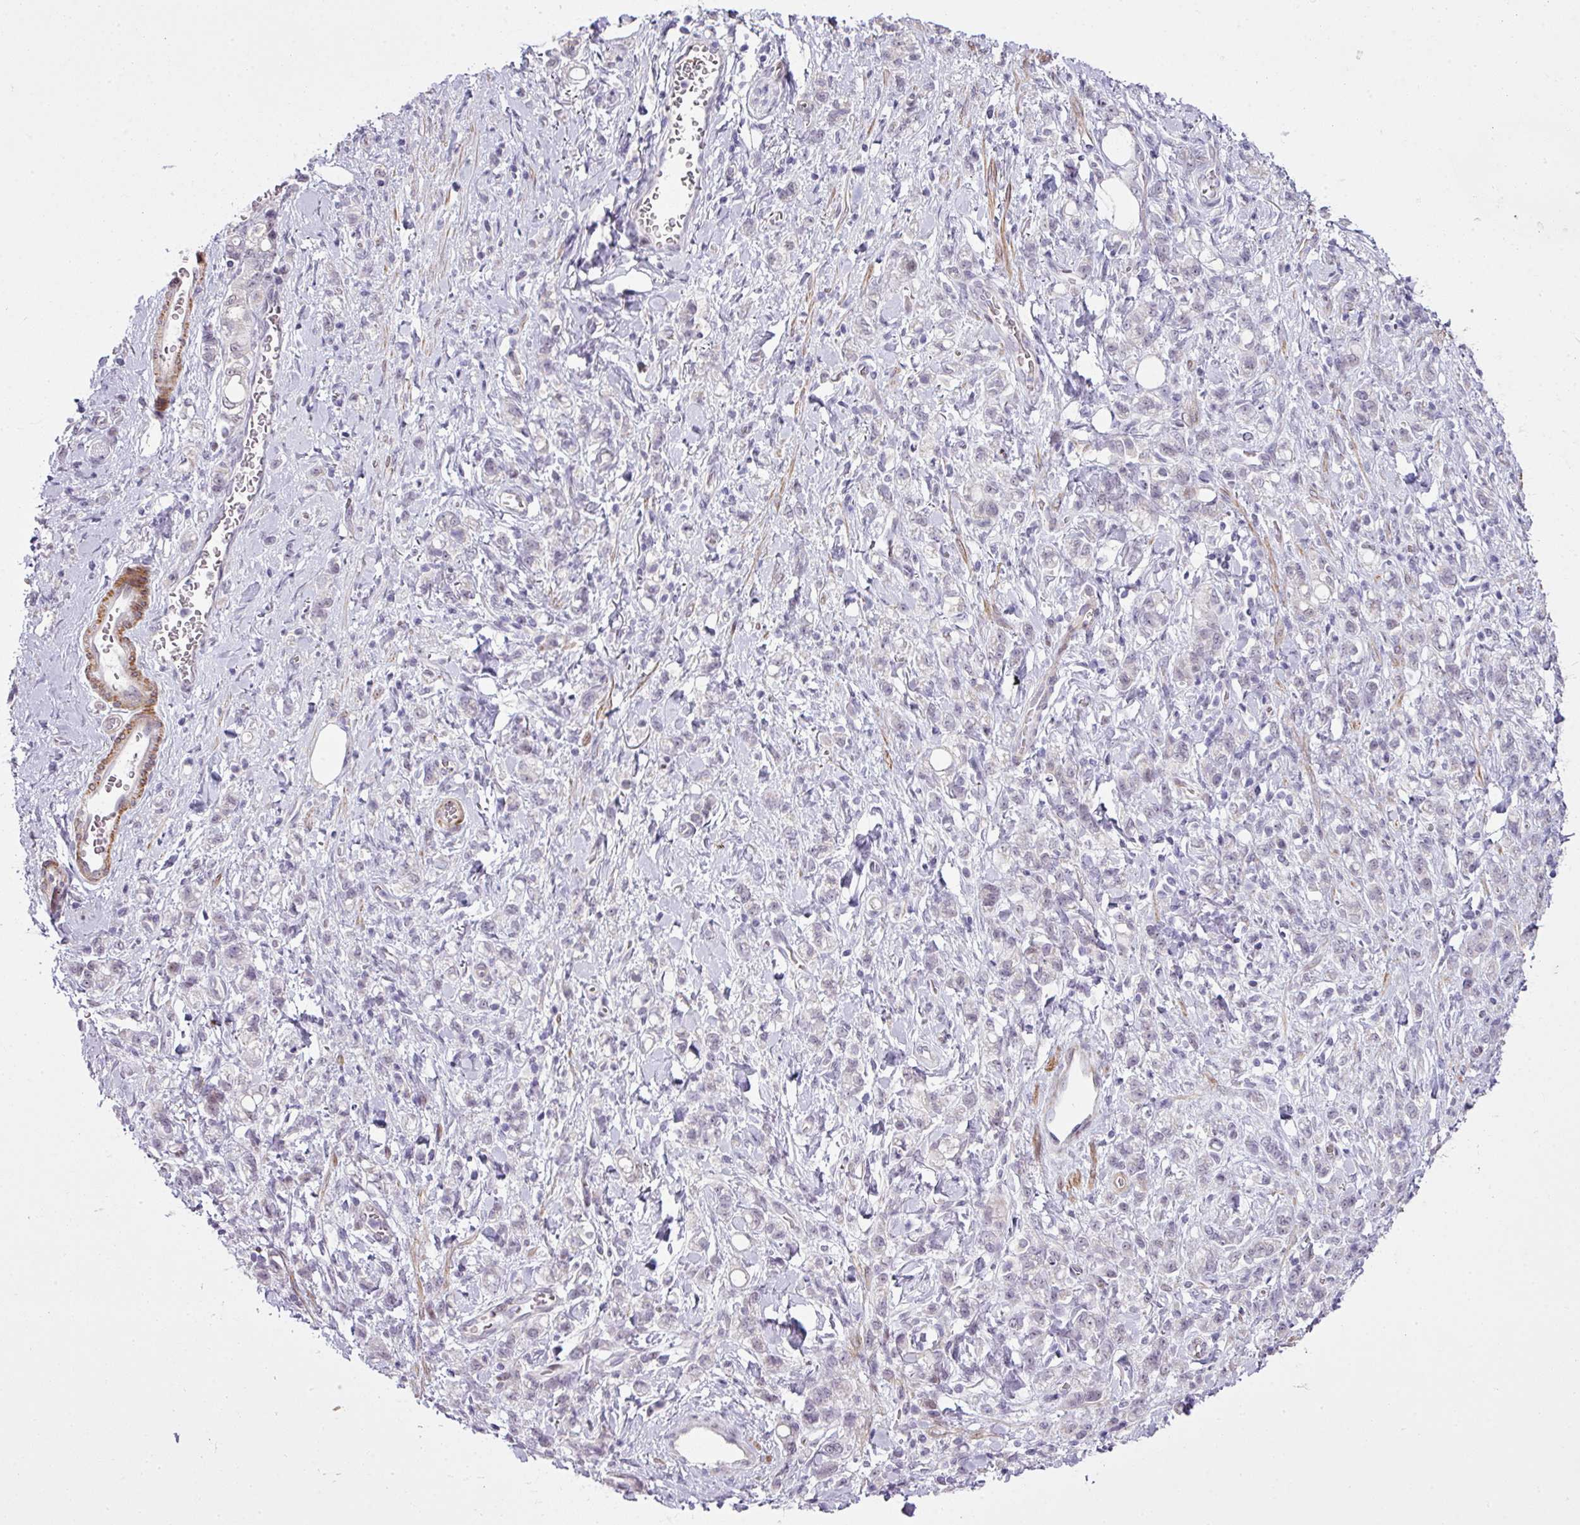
{"staining": {"intensity": "negative", "quantity": "none", "location": "none"}, "tissue": "stomach cancer", "cell_type": "Tumor cells", "image_type": "cancer", "snomed": [{"axis": "morphology", "description": "Adenocarcinoma, NOS"}, {"axis": "topography", "description": "Stomach"}], "caption": "High magnification brightfield microscopy of stomach cancer (adenocarcinoma) stained with DAB (3,3'-diaminobenzidine) (brown) and counterstained with hematoxylin (blue): tumor cells show no significant staining.", "gene": "ZNF688", "patient": {"sex": "male", "age": 77}}